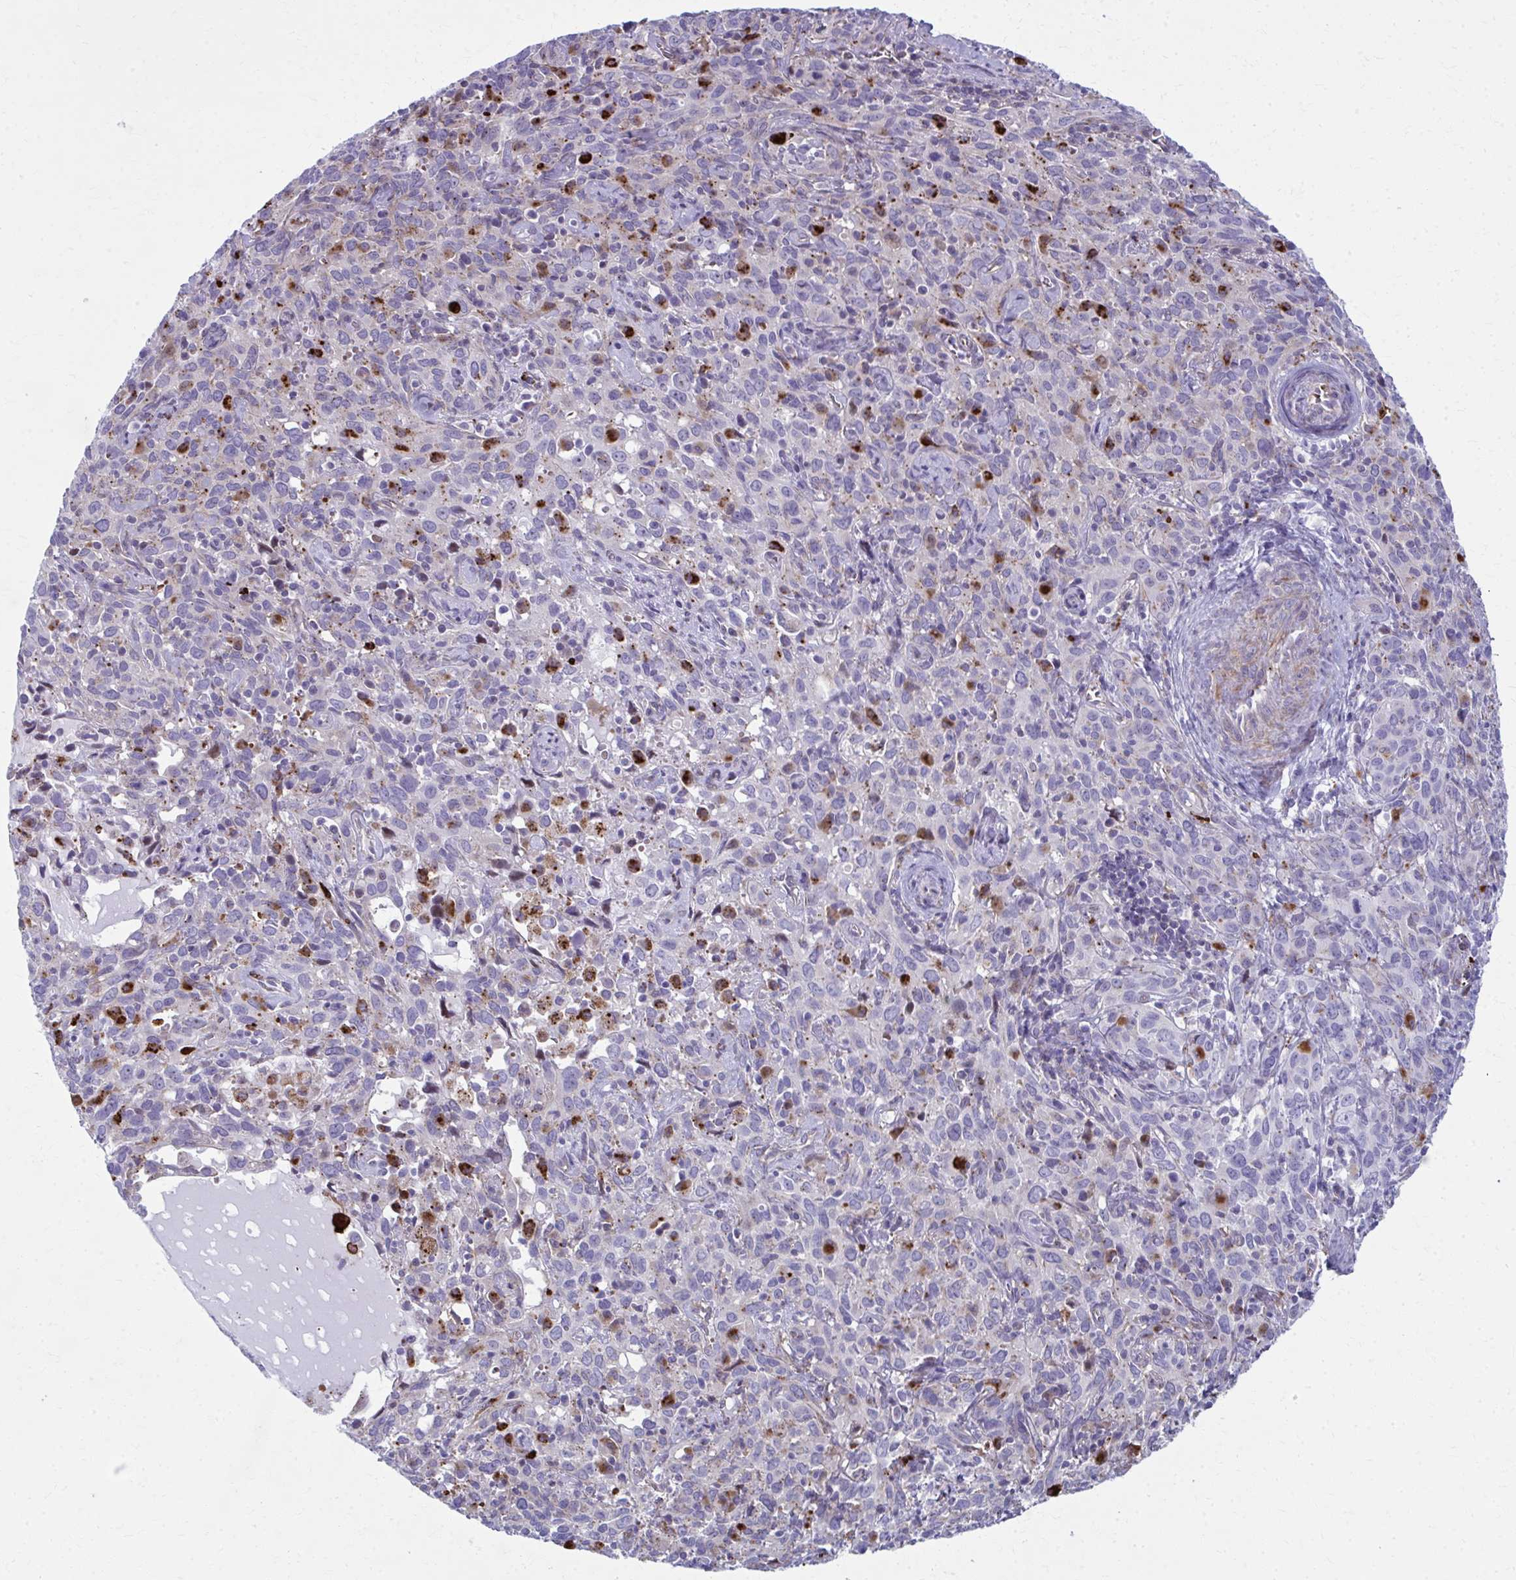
{"staining": {"intensity": "negative", "quantity": "none", "location": "none"}, "tissue": "cervical cancer", "cell_type": "Tumor cells", "image_type": "cancer", "snomed": [{"axis": "morphology", "description": "Normal tissue, NOS"}, {"axis": "morphology", "description": "Squamous cell carcinoma, NOS"}, {"axis": "topography", "description": "Cervix"}], "caption": "Tumor cells are negative for brown protein staining in cervical cancer.", "gene": "LRRC4B", "patient": {"sex": "female", "age": 51}}